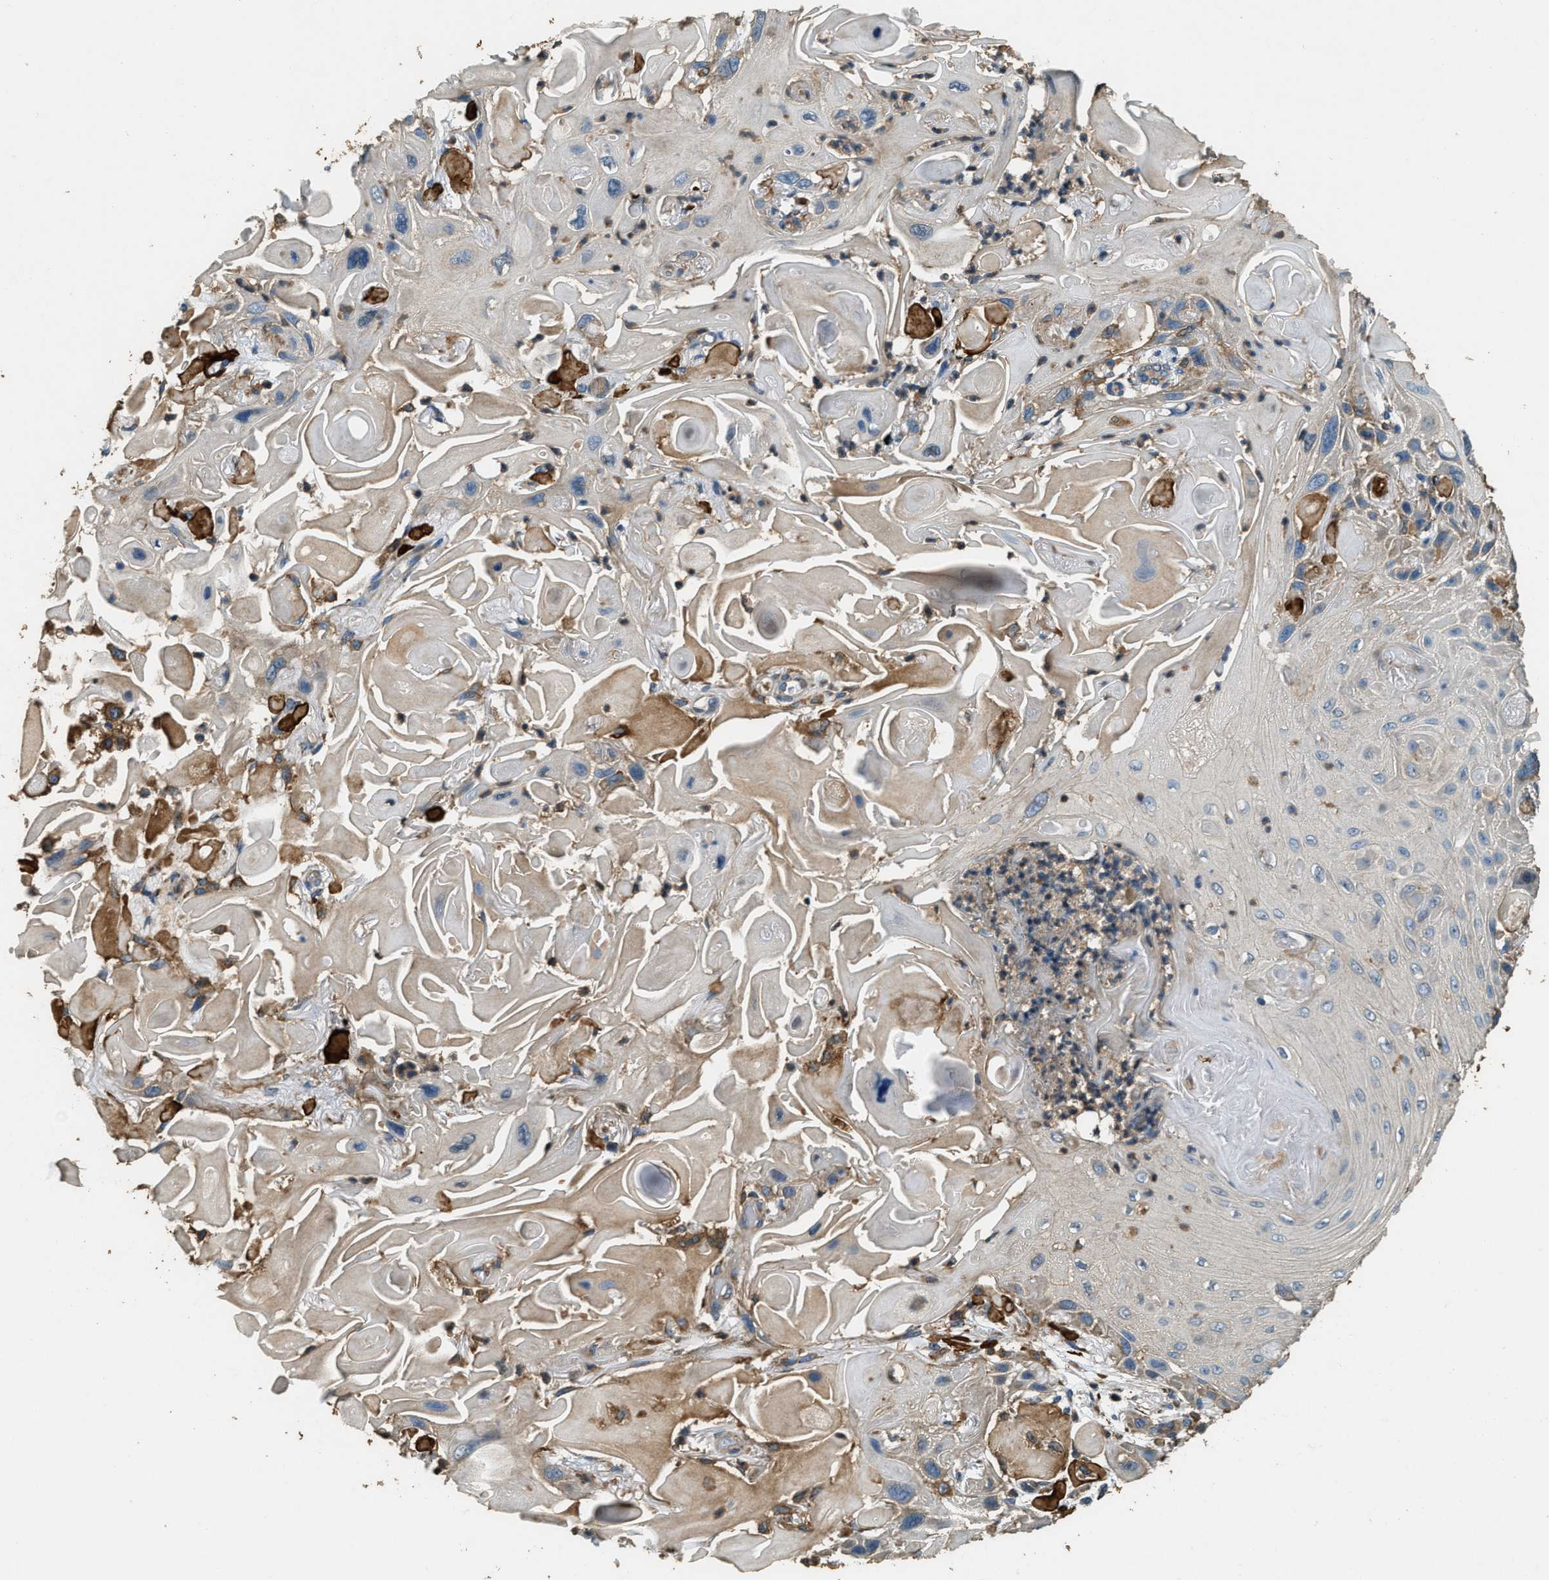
{"staining": {"intensity": "moderate", "quantity": "<25%", "location": "cytoplasmic/membranous"}, "tissue": "skin cancer", "cell_type": "Tumor cells", "image_type": "cancer", "snomed": [{"axis": "morphology", "description": "Squamous cell carcinoma, NOS"}, {"axis": "topography", "description": "Skin"}], "caption": "Immunohistochemical staining of skin squamous cell carcinoma demonstrates low levels of moderate cytoplasmic/membranous staining in about <25% of tumor cells. The protein is shown in brown color, while the nuclei are stained blue.", "gene": "ERGIC1", "patient": {"sex": "female", "age": 77}}